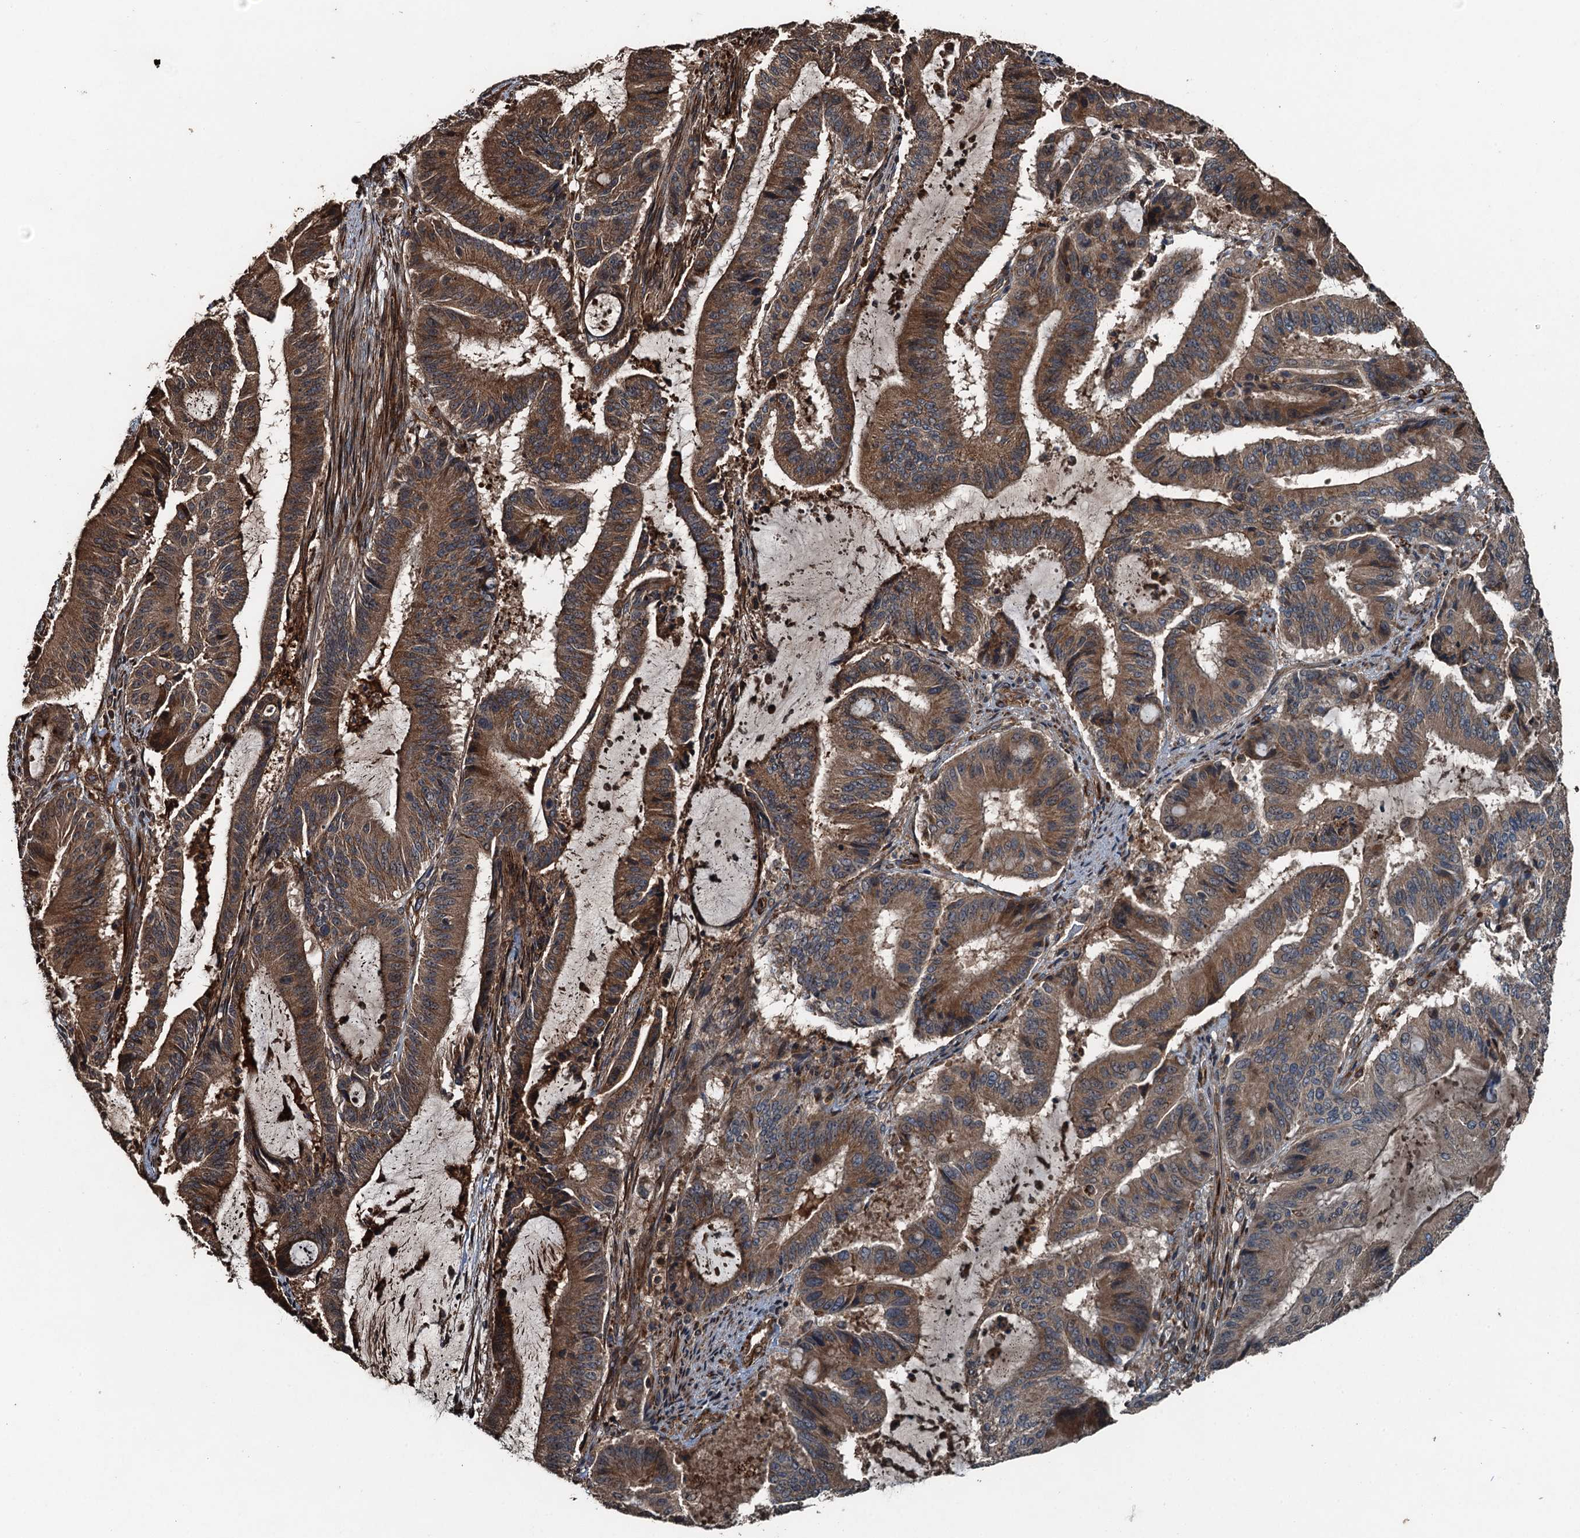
{"staining": {"intensity": "moderate", "quantity": ">75%", "location": "cytoplasmic/membranous"}, "tissue": "liver cancer", "cell_type": "Tumor cells", "image_type": "cancer", "snomed": [{"axis": "morphology", "description": "Normal tissue, NOS"}, {"axis": "morphology", "description": "Cholangiocarcinoma"}, {"axis": "topography", "description": "Liver"}, {"axis": "topography", "description": "Peripheral nerve tissue"}], "caption": "Tumor cells display medium levels of moderate cytoplasmic/membranous expression in about >75% of cells in liver cancer (cholangiocarcinoma).", "gene": "TCTN1", "patient": {"sex": "female", "age": 73}}